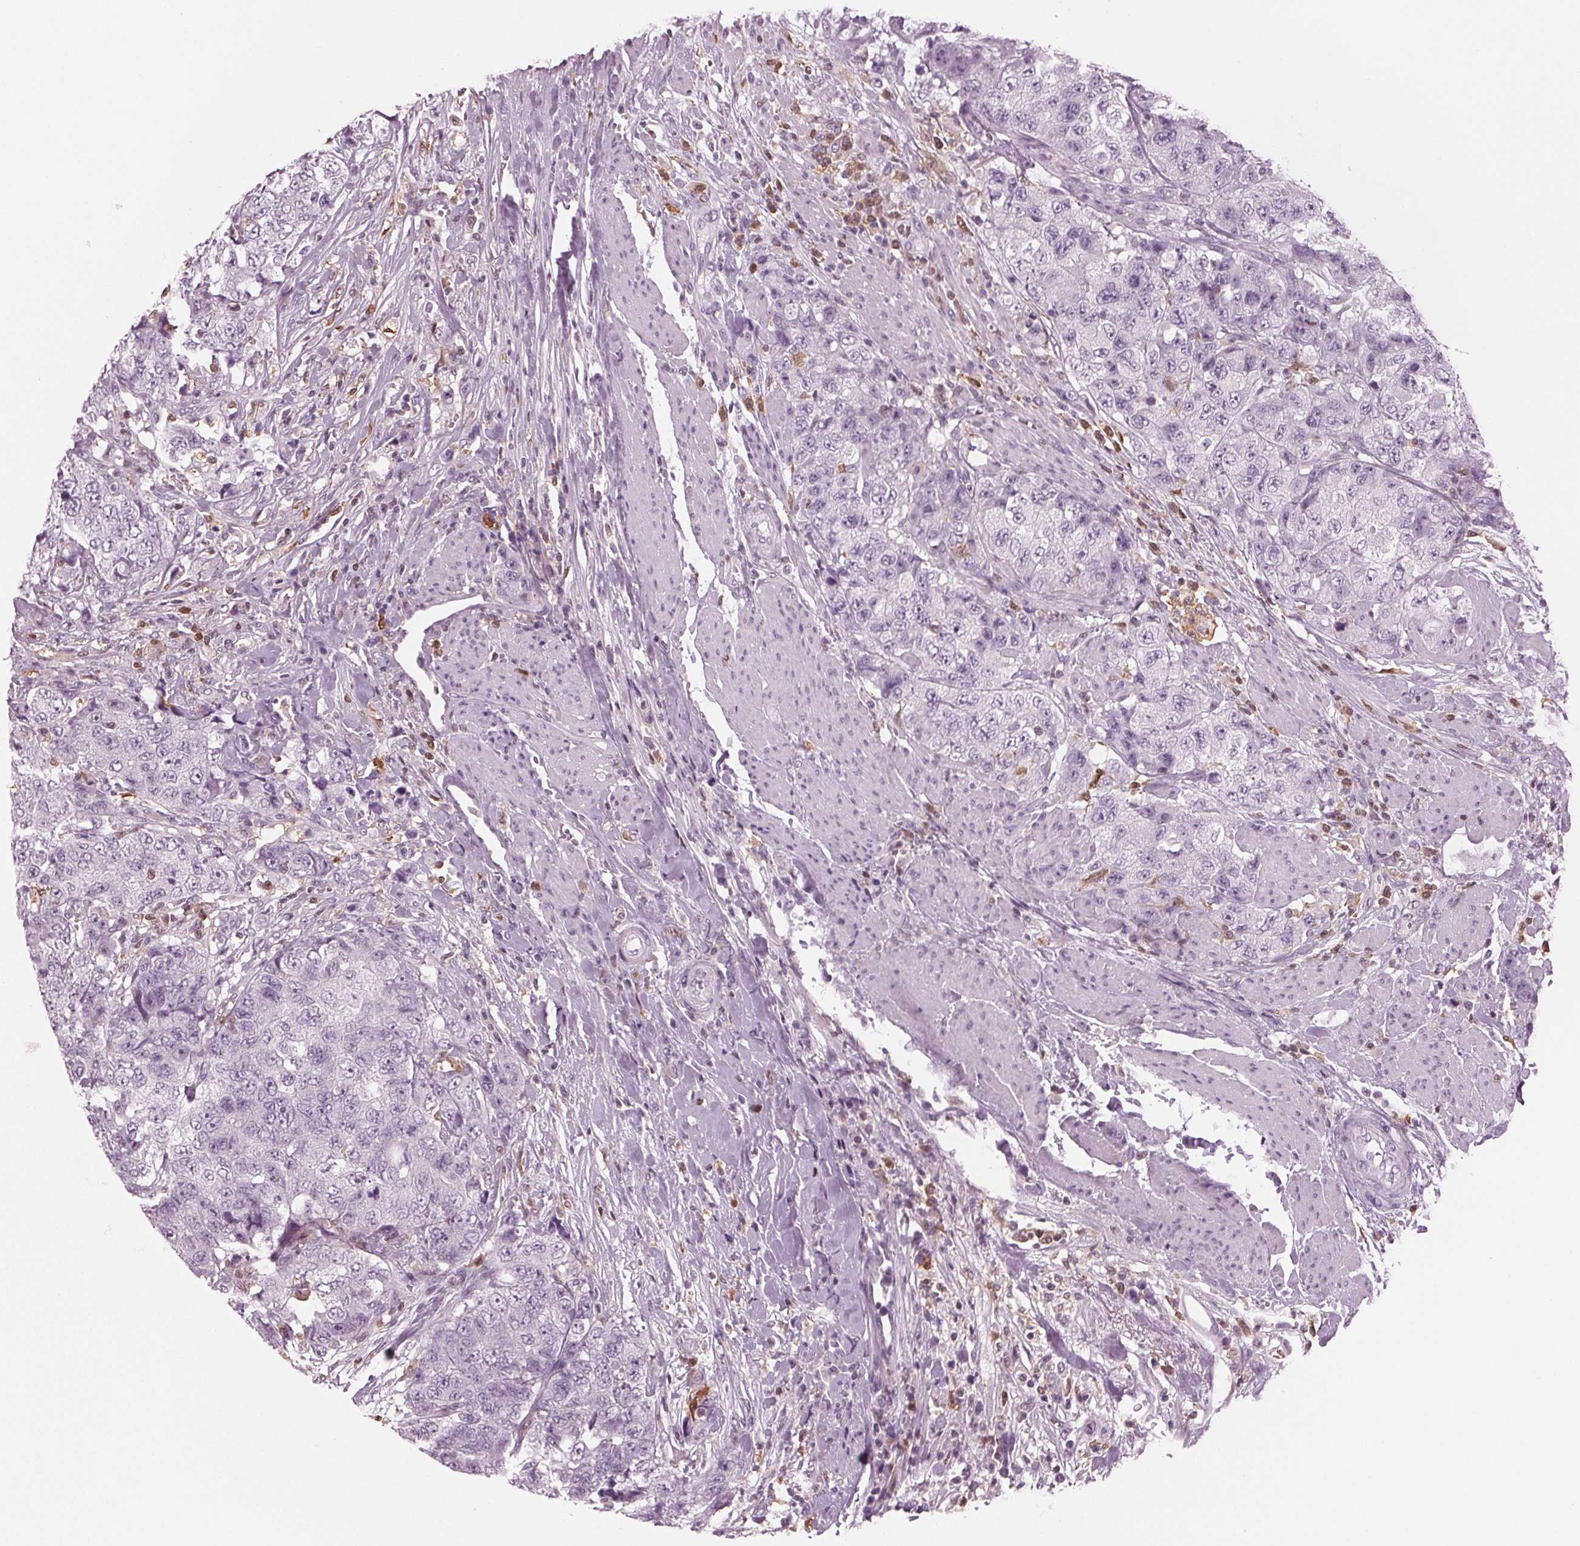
{"staining": {"intensity": "negative", "quantity": "none", "location": "none"}, "tissue": "urothelial cancer", "cell_type": "Tumor cells", "image_type": "cancer", "snomed": [{"axis": "morphology", "description": "Urothelial carcinoma, High grade"}, {"axis": "topography", "description": "Urinary bladder"}], "caption": "The image reveals no staining of tumor cells in urothelial cancer. The staining was performed using DAB (3,3'-diaminobenzidine) to visualize the protein expression in brown, while the nuclei were stained in blue with hematoxylin (Magnification: 20x).", "gene": "BTLA", "patient": {"sex": "female", "age": 78}}